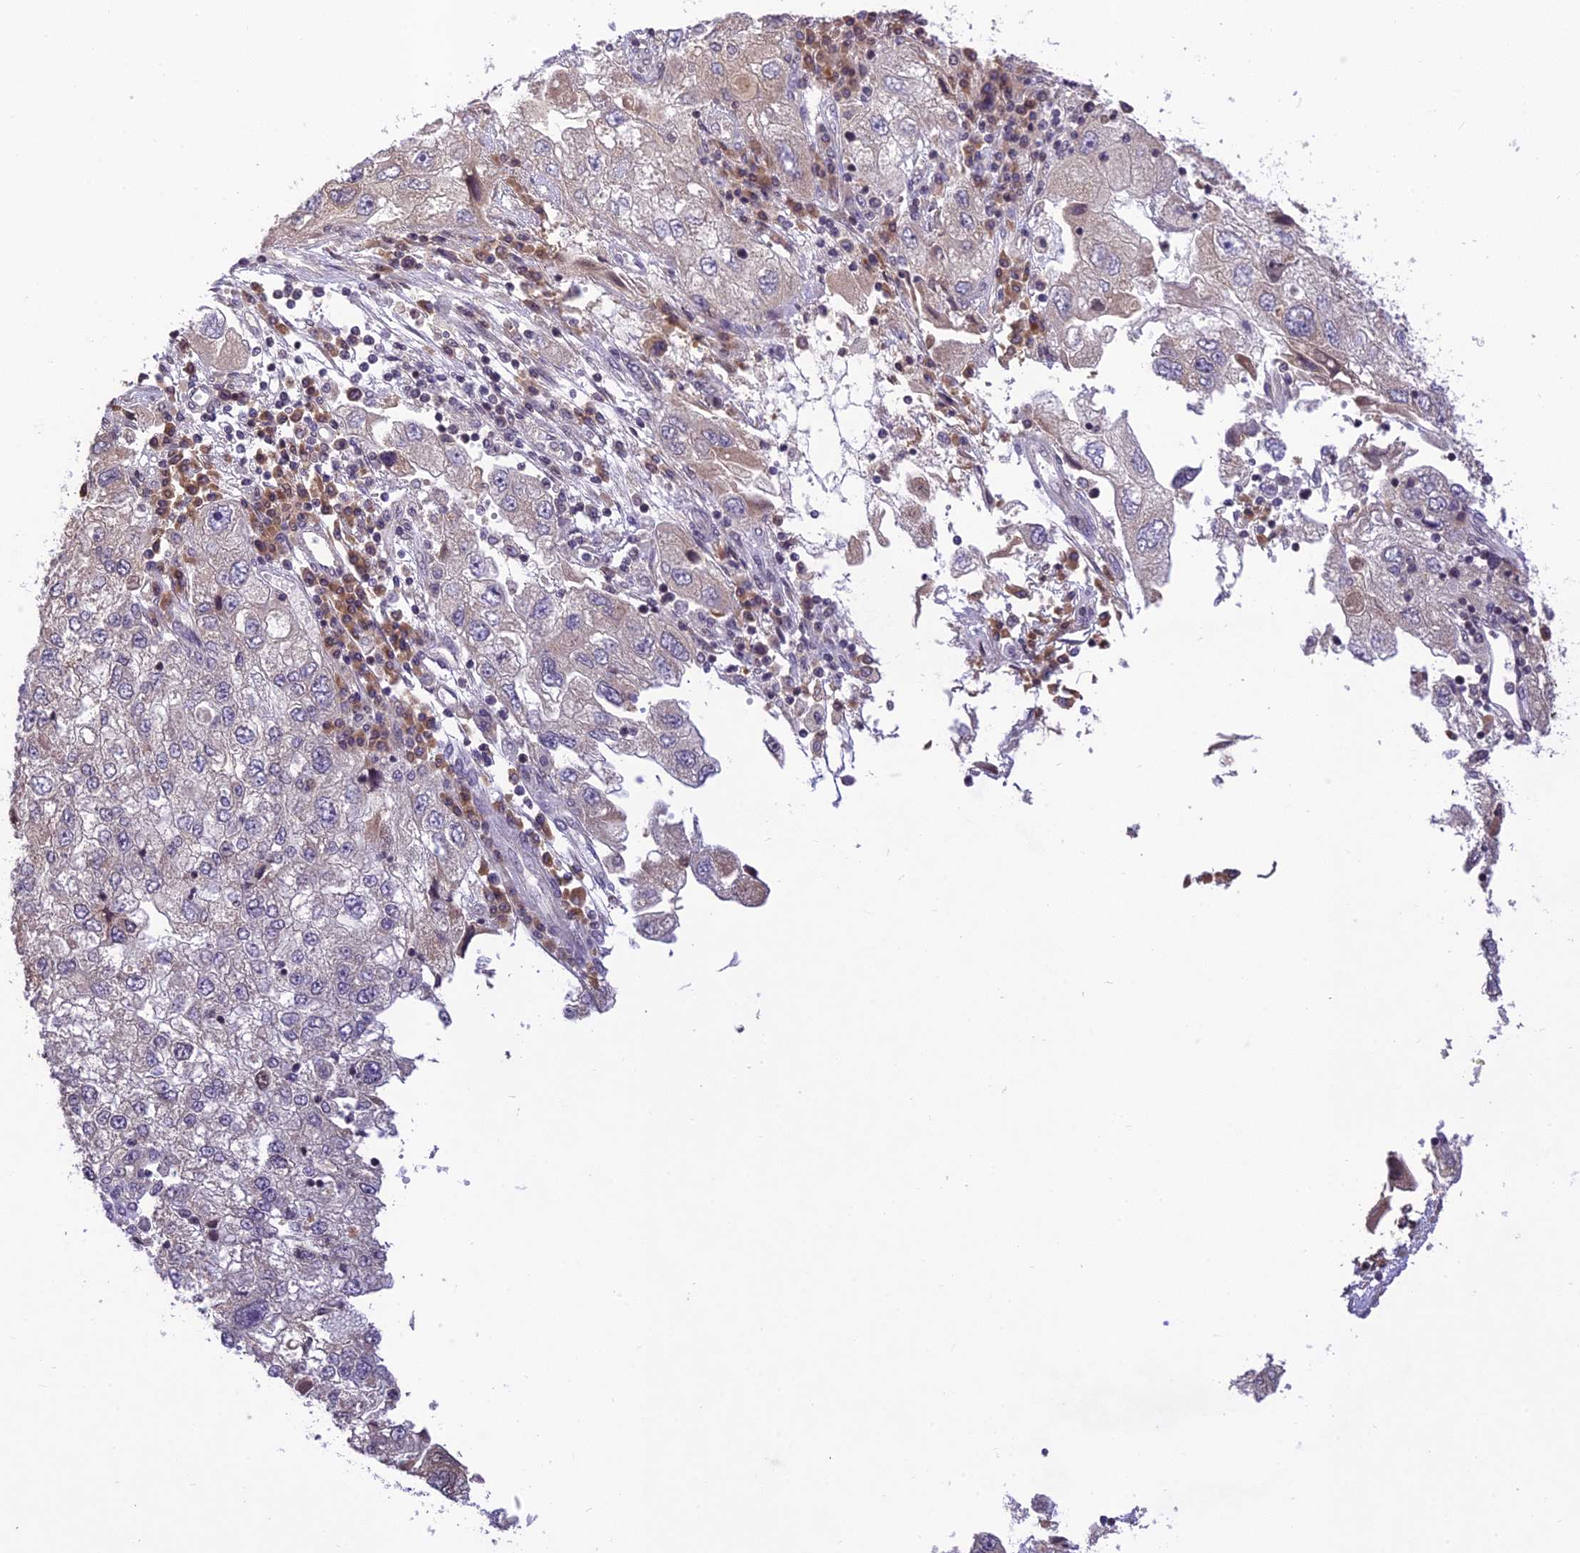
{"staining": {"intensity": "weak", "quantity": "<25%", "location": "cytoplasmic/membranous"}, "tissue": "endometrial cancer", "cell_type": "Tumor cells", "image_type": "cancer", "snomed": [{"axis": "morphology", "description": "Adenocarcinoma, NOS"}, {"axis": "topography", "description": "Endometrium"}], "caption": "Tumor cells show no significant protein positivity in endometrial cancer.", "gene": "TEKT1", "patient": {"sex": "female", "age": 49}}